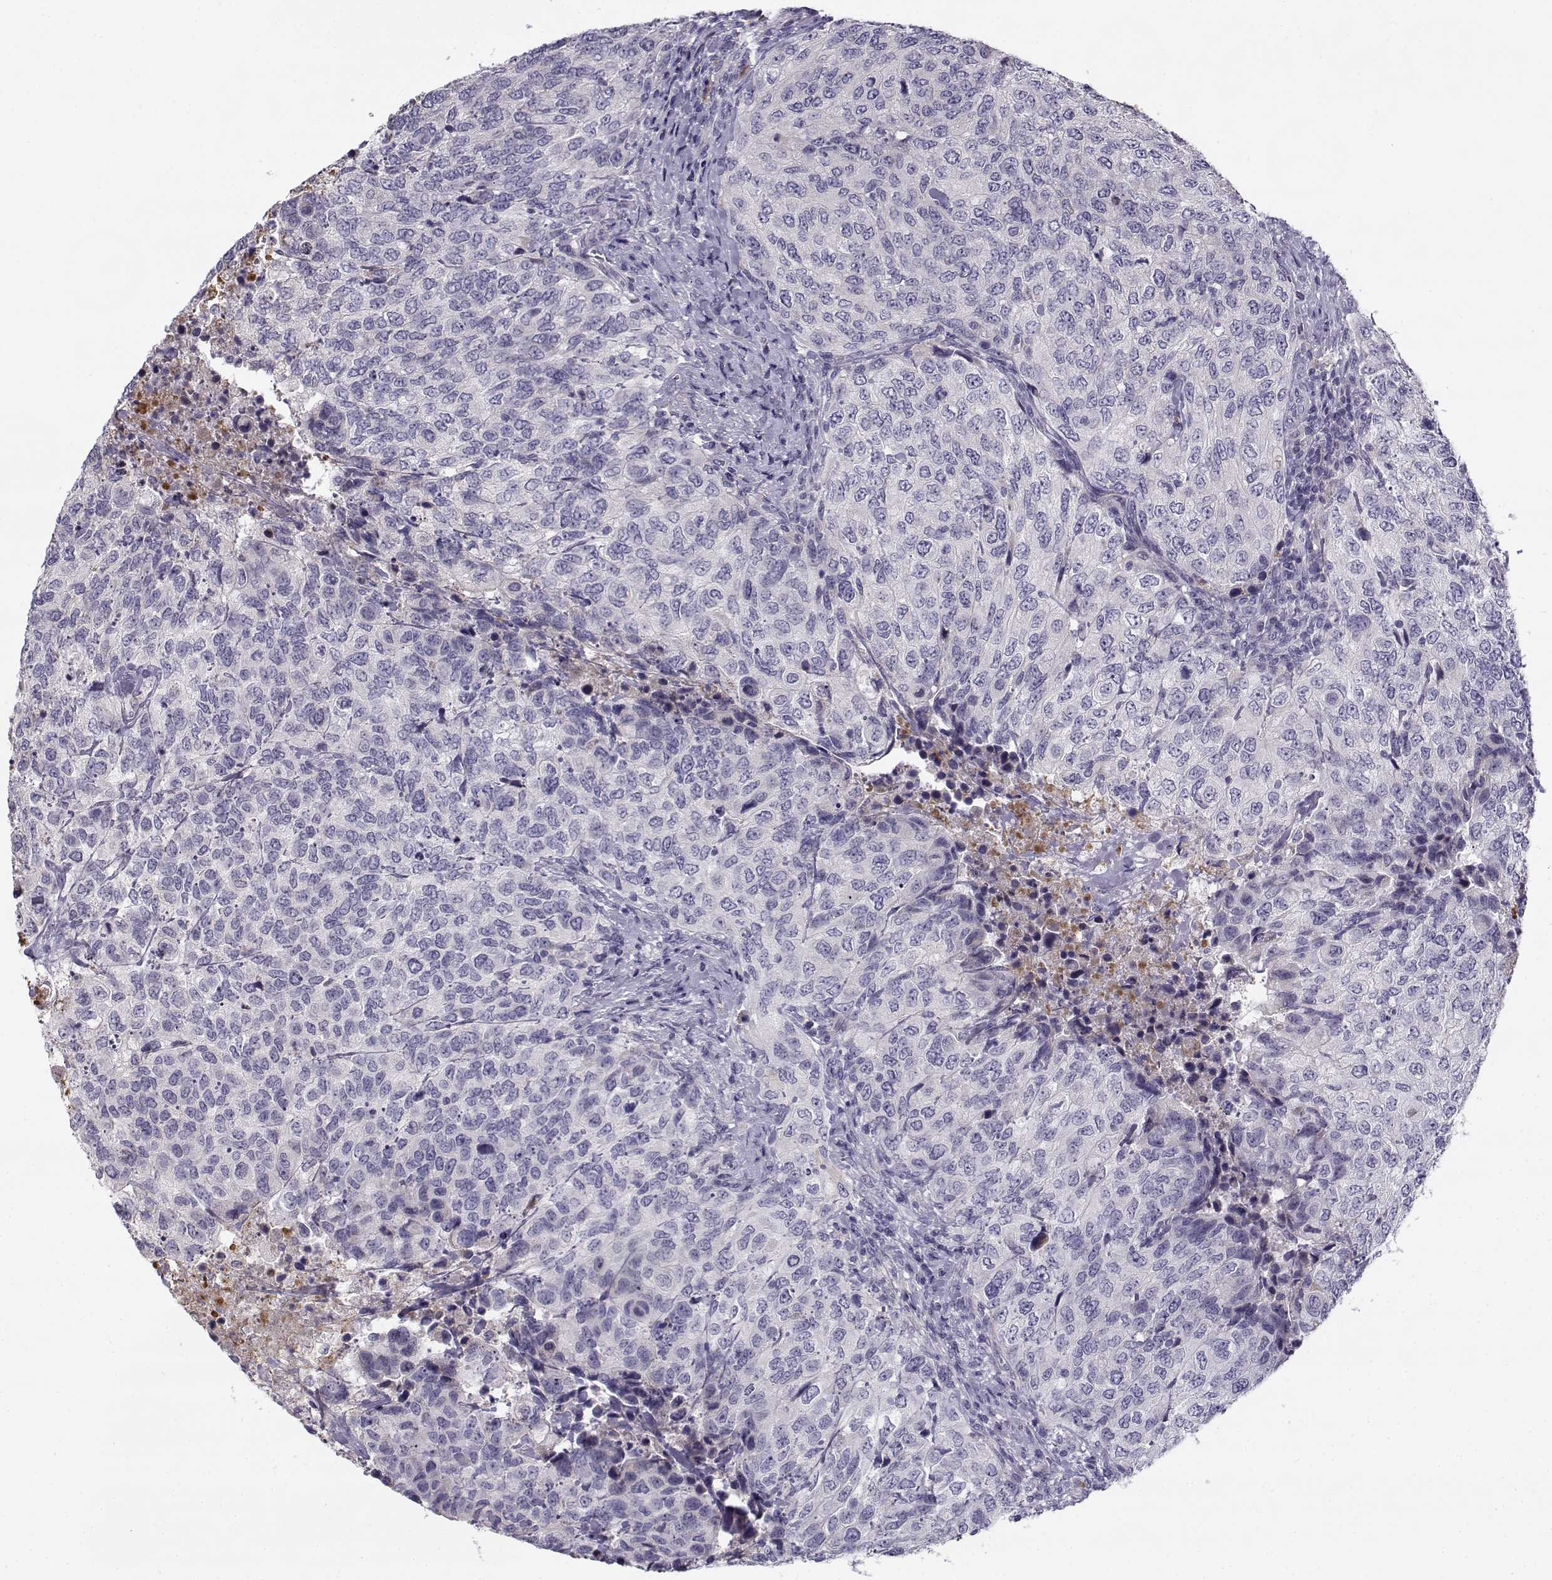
{"staining": {"intensity": "negative", "quantity": "none", "location": "none"}, "tissue": "urothelial cancer", "cell_type": "Tumor cells", "image_type": "cancer", "snomed": [{"axis": "morphology", "description": "Urothelial carcinoma, High grade"}, {"axis": "topography", "description": "Urinary bladder"}], "caption": "This is an immunohistochemistry histopathology image of human urothelial carcinoma (high-grade). There is no staining in tumor cells.", "gene": "CREB3L3", "patient": {"sex": "female", "age": 78}}